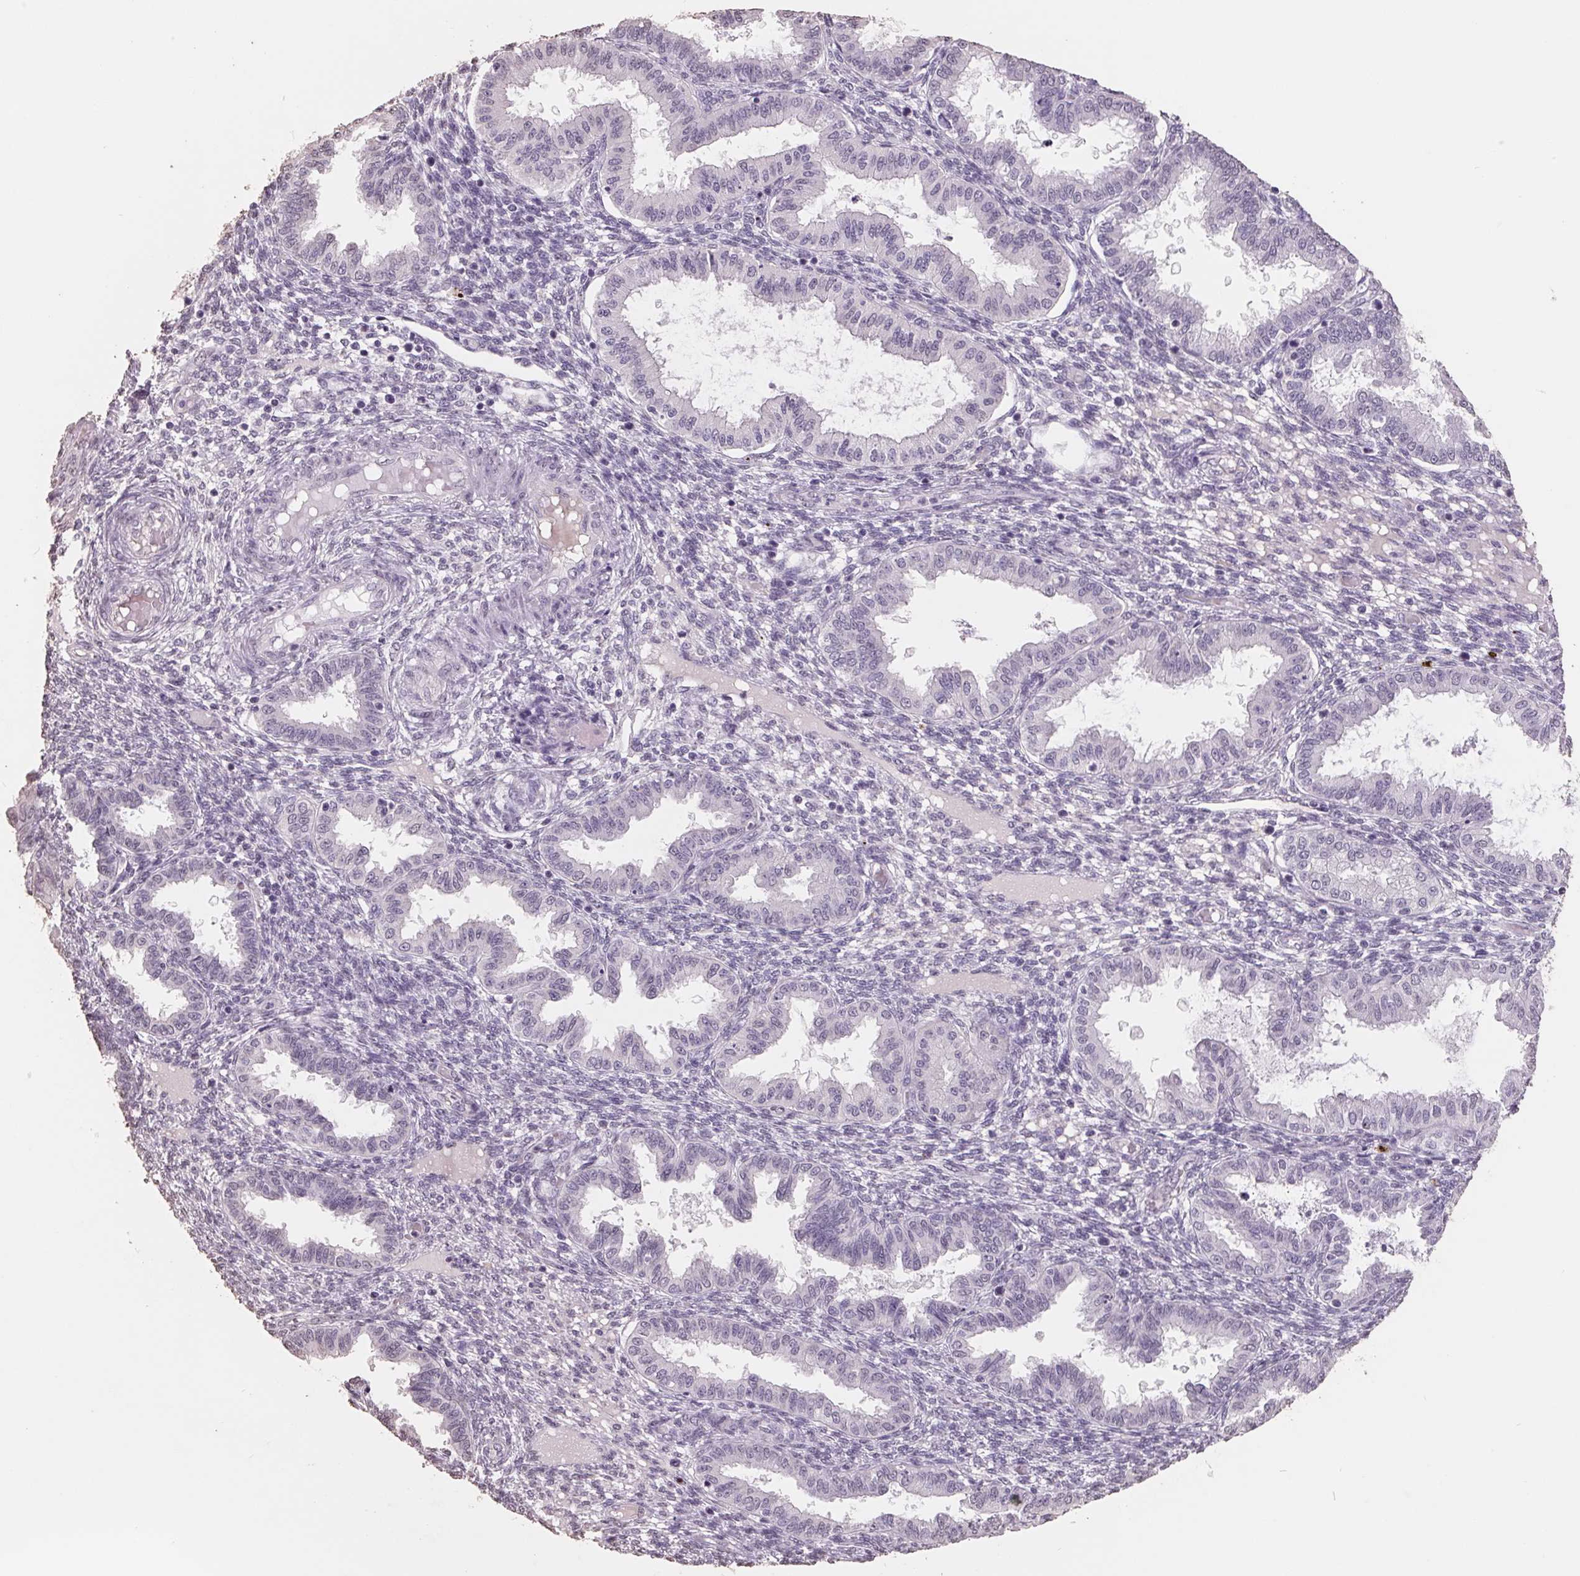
{"staining": {"intensity": "negative", "quantity": "none", "location": "none"}, "tissue": "endometrium", "cell_type": "Cells in endometrial stroma", "image_type": "normal", "snomed": [{"axis": "morphology", "description": "Normal tissue, NOS"}, {"axis": "topography", "description": "Endometrium"}], "caption": "Cells in endometrial stroma show no significant protein staining in normal endometrium. The staining was performed using DAB to visualize the protein expression in brown, while the nuclei were stained in blue with hematoxylin (Magnification: 20x).", "gene": "FTCD", "patient": {"sex": "female", "age": 33}}